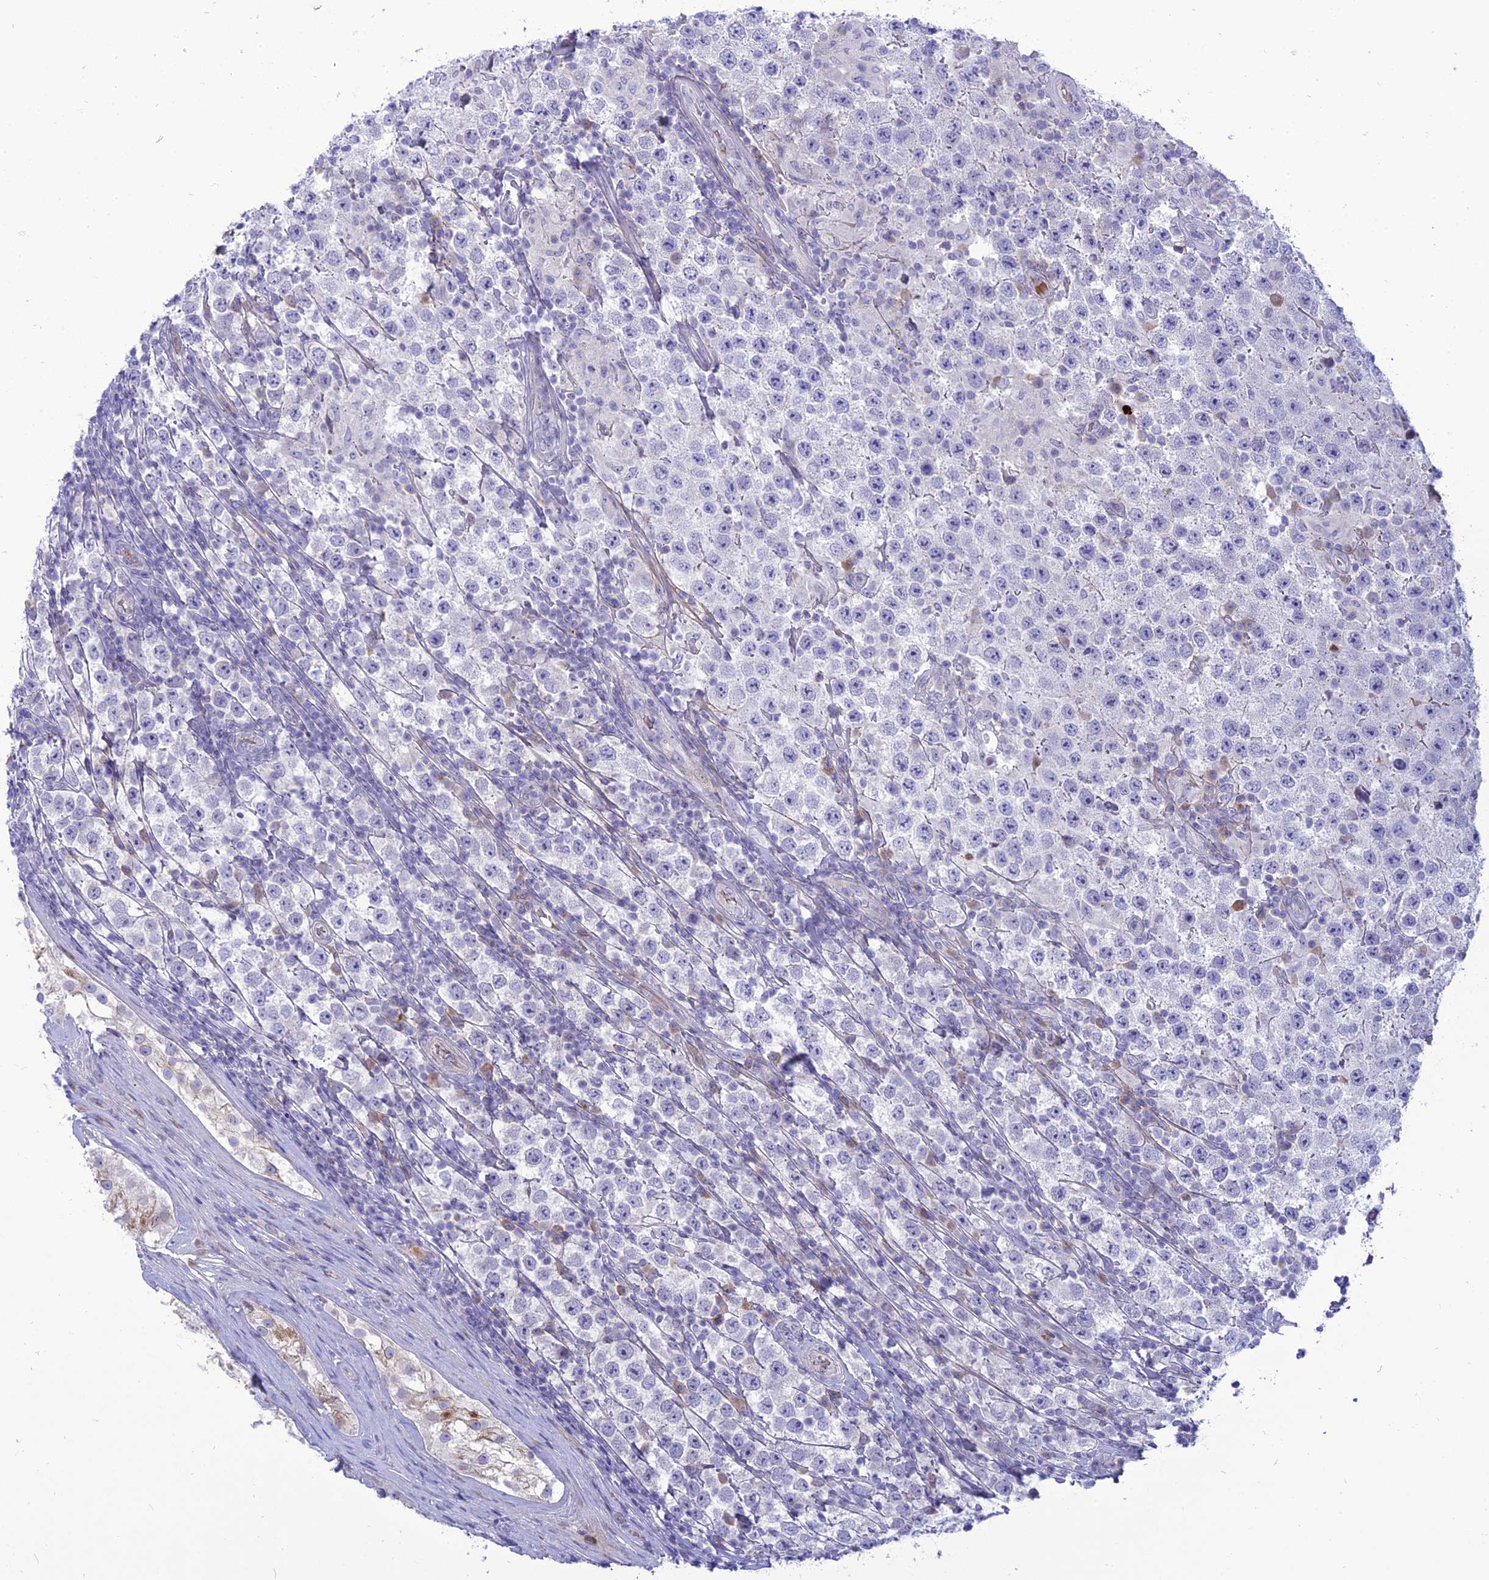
{"staining": {"intensity": "negative", "quantity": "none", "location": "none"}, "tissue": "testis cancer", "cell_type": "Tumor cells", "image_type": "cancer", "snomed": [{"axis": "morphology", "description": "Normal tissue, NOS"}, {"axis": "morphology", "description": "Urothelial carcinoma, High grade"}, {"axis": "morphology", "description": "Seminoma, NOS"}, {"axis": "morphology", "description": "Carcinoma, Embryonal, NOS"}, {"axis": "topography", "description": "Urinary bladder"}, {"axis": "topography", "description": "Testis"}], "caption": "High magnification brightfield microscopy of embryonal carcinoma (testis) stained with DAB (brown) and counterstained with hematoxylin (blue): tumor cells show no significant expression.", "gene": "MBD3L1", "patient": {"sex": "male", "age": 41}}